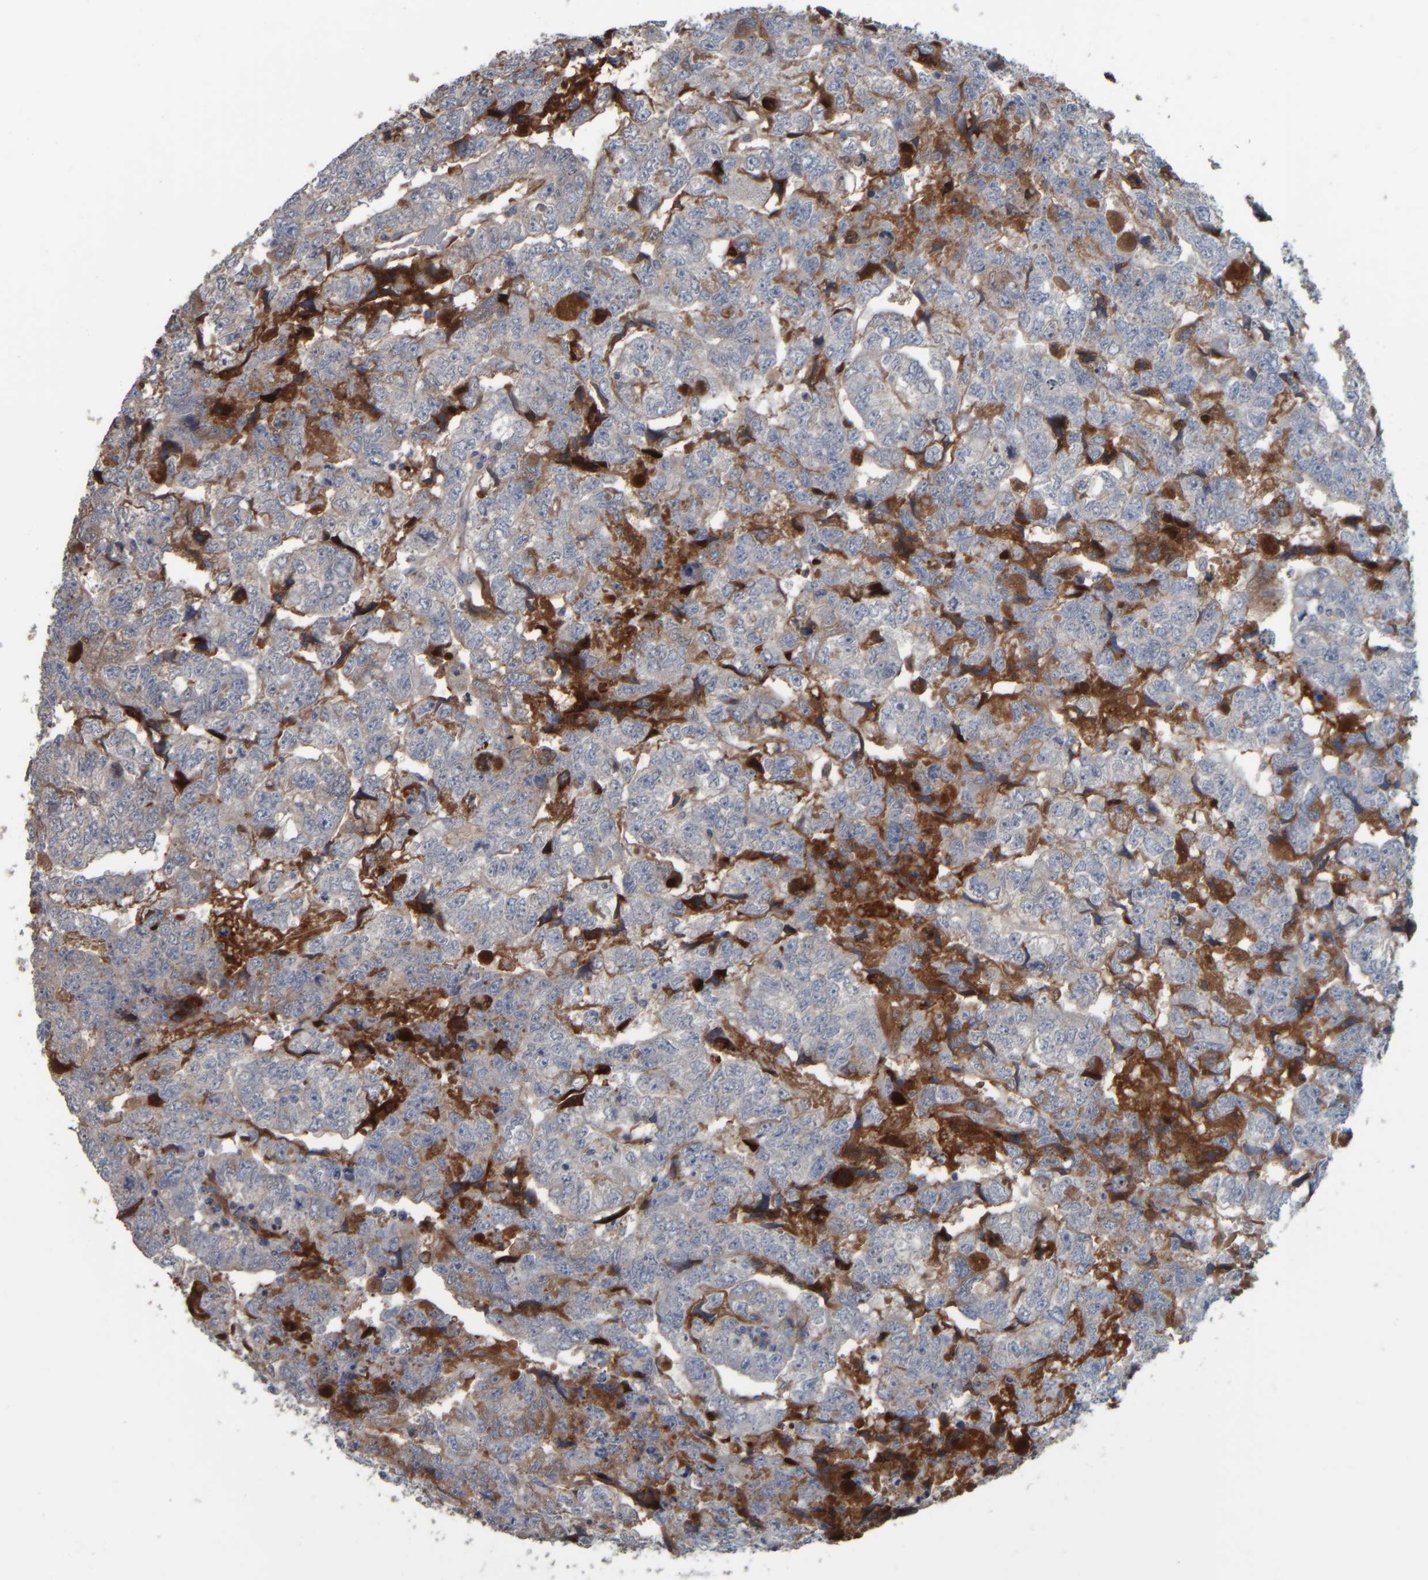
{"staining": {"intensity": "negative", "quantity": "none", "location": "none"}, "tissue": "testis cancer", "cell_type": "Tumor cells", "image_type": "cancer", "snomed": [{"axis": "morphology", "description": "Carcinoma, Embryonal, NOS"}, {"axis": "topography", "description": "Testis"}], "caption": "This is an immunohistochemistry image of testis embryonal carcinoma. There is no staining in tumor cells.", "gene": "CAVIN4", "patient": {"sex": "male", "age": 36}}